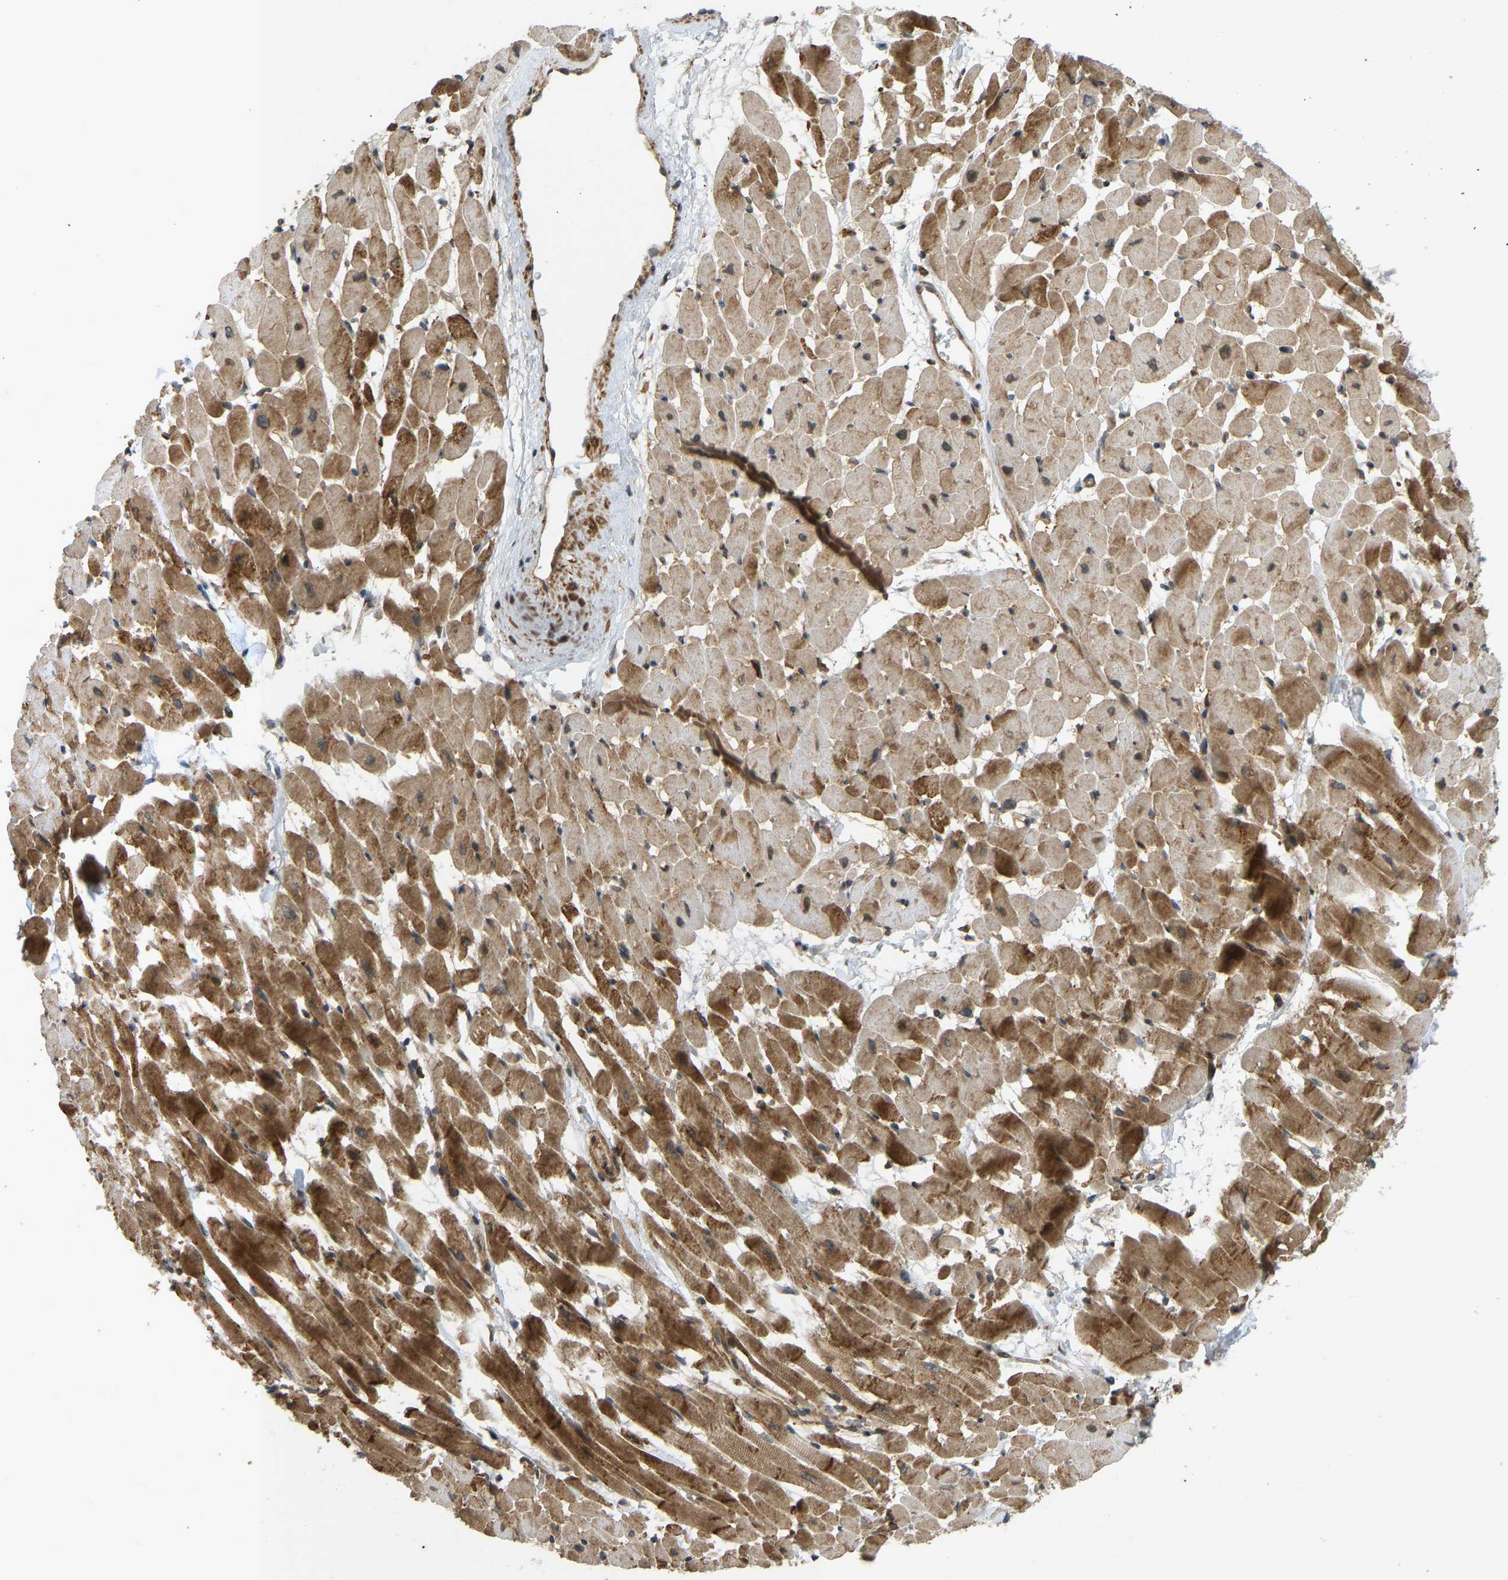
{"staining": {"intensity": "moderate", "quantity": ">75%", "location": "cytoplasmic/membranous"}, "tissue": "heart muscle", "cell_type": "Cardiomyocytes", "image_type": "normal", "snomed": [{"axis": "morphology", "description": "Normal tissue, NOS"}, {"axis": "topography", "description": "Heart"}], "caption": "This is a photomicrograph of immunohistochemistry (IHC) staining of unremarkable heart muscle, which shows moderate expression in the cytoplasmic/membranous of cardiomyocytes.", "gene": "RPN2", "patient": {"sex": "male", "age": 45}}